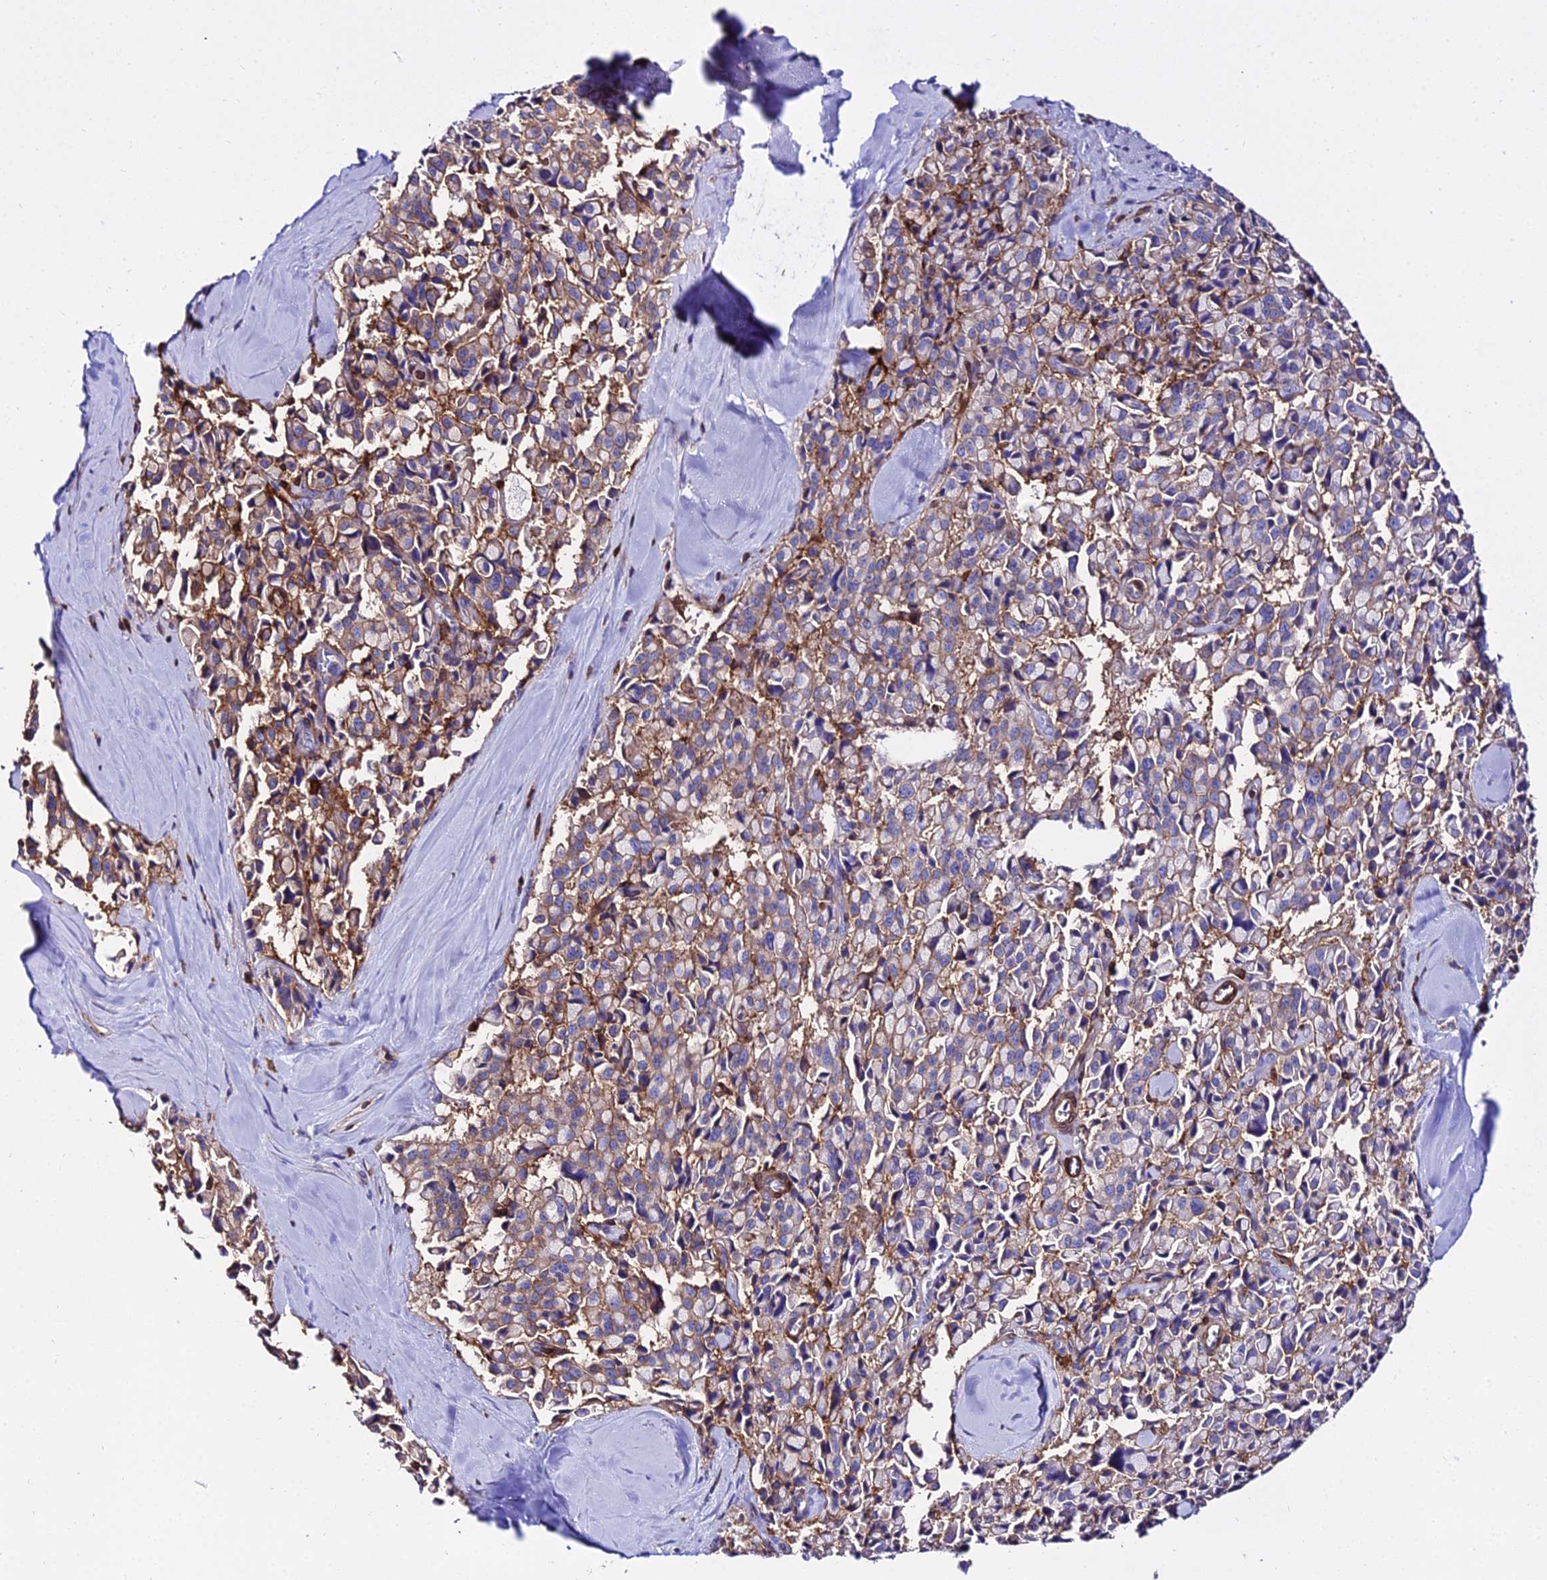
{"staining": {"intensity": "moderate", "quantity": "25%-75%", "location": "cytoplasmic/membranous"}, "tissue": "pancreatic cancer", "cell_type": "Tumor cells", "image_type": "cancer", "snomed": [{"axis": "morphology", "description": "Adenocarcinoma, NOS"}, {"axis": "topography", "description": "Pancreas"}], "caption": "A brown stain shows moderate cytoplasmic/membranous expression of a protein in human pancreatic cancer tumor cells.", "gene": "CSRP1", "patient": {"sex": "male", "age": 65}}